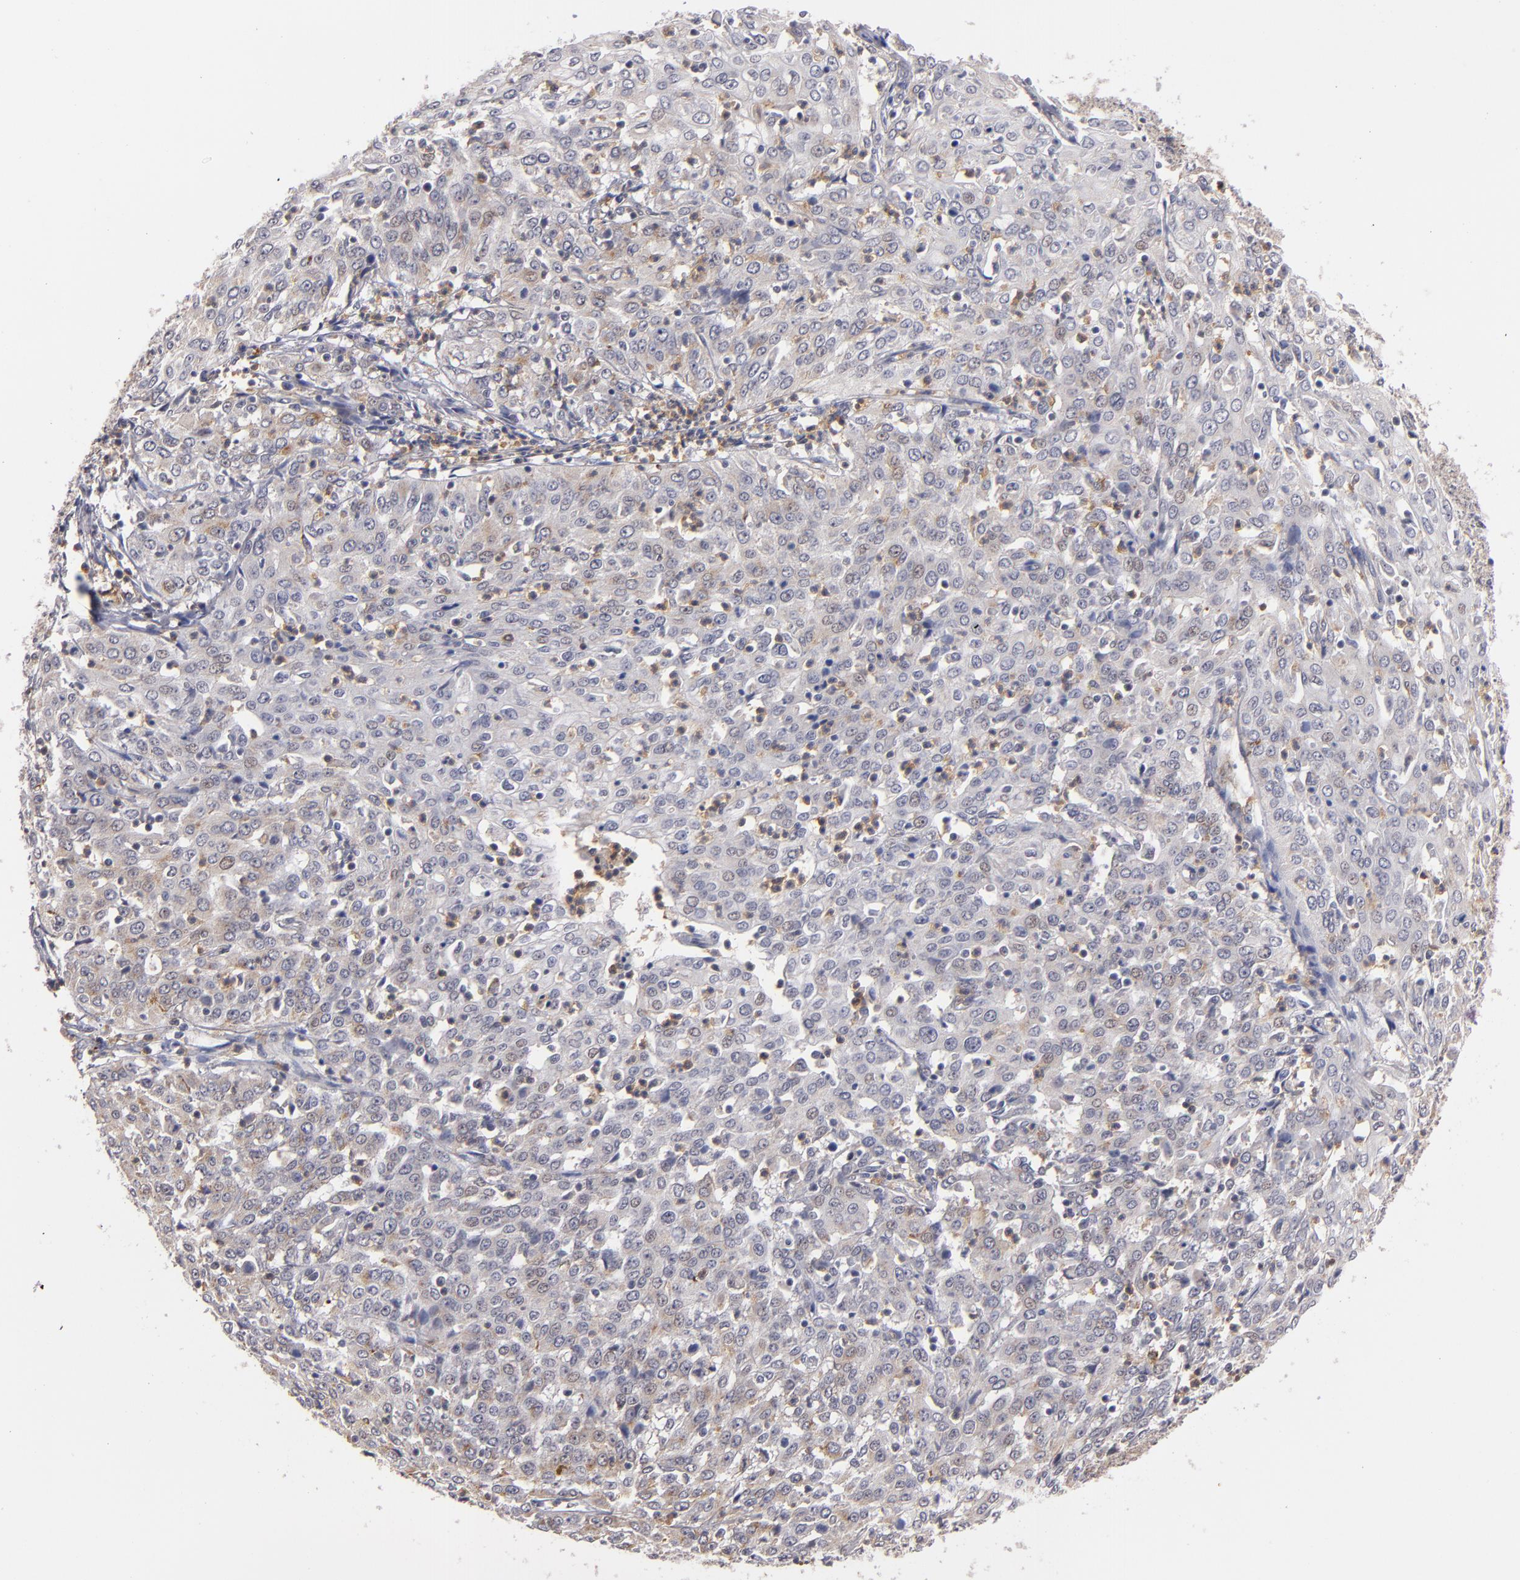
{"staining": {"intensity": "weak", "quantity": ">75%", "location": "cytoplasmic/membranous"}, "tissue": "cervical cancer", "cell_type": "Tumor cells", "image_type": "cancer", "snomed": [{"axis": "morphology", "description": "Squamous cell carcinoma, NOS"}, {"axis": "topography", "description": "Cervix"}], "caption": "A micrograph of cervical cancer (squamous cell carcinoma) stained for a protein demonstrates weak cytoplasmic/membranous brown staining in tumor cells.", "gene": "STX3", "patient": {"sex": "female", "age": 39}}